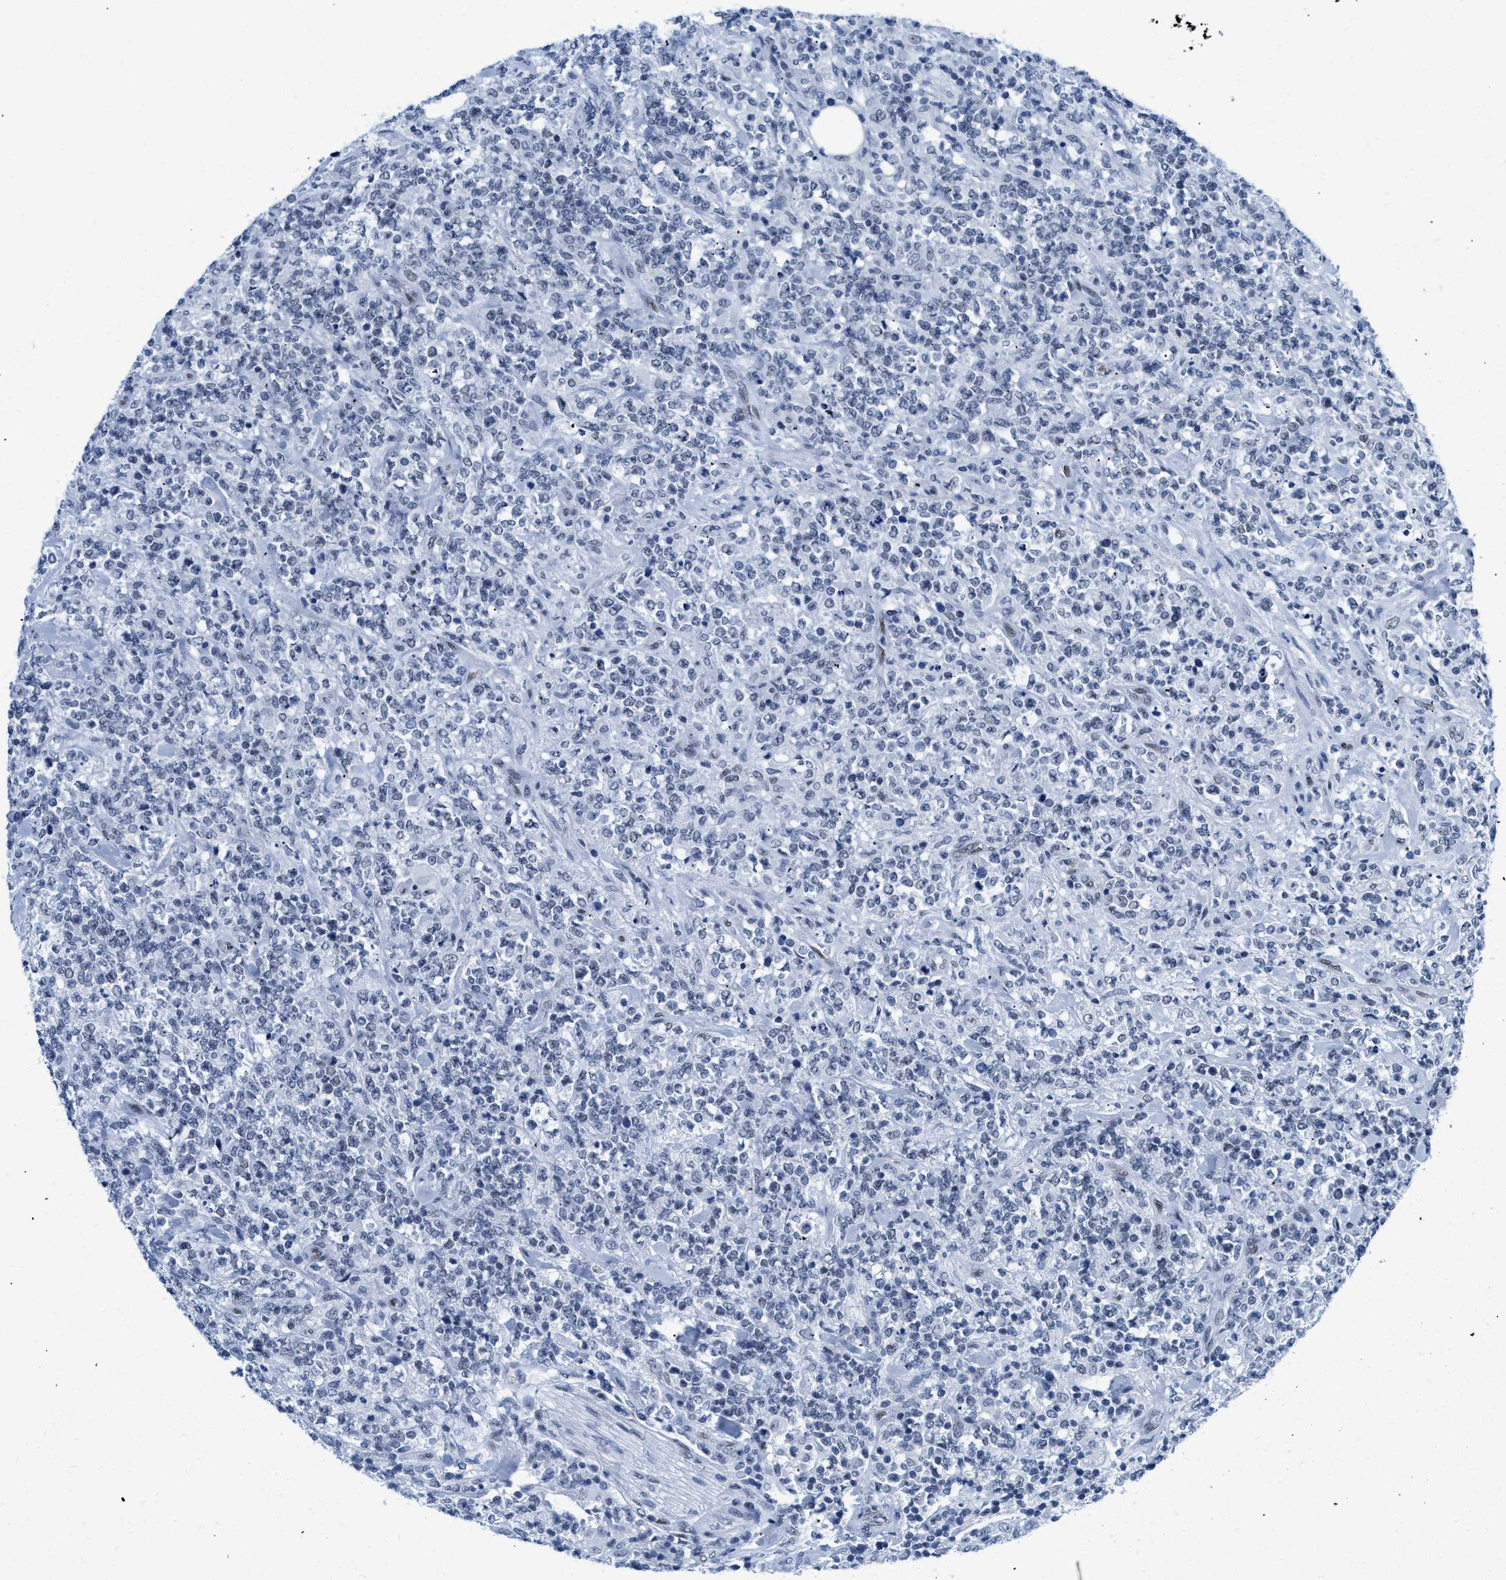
{"staining": {"intensity": "negative", "quantity": "none", "location": "none"}, "tissue": "lymphoma", "cell_type": "Tumor cells", "image_type": "cancer", "snomed": [{"axis": "morphology", "description": "Malignant lymphoma, non-Hodgkin's type, High grade"}, {"axis": "topography", "description": "Soft tissue"}], "caption": "An IHC photomicrograph of high-grade malignant lymphoma, non-Hodgkin's type is shown. There is no staining in tumor cells of high-grade malignant lymphoma, non-Hodgkin's type.", "gene": "CTBP1", "patient": {"sex": "male", "age": 18}}